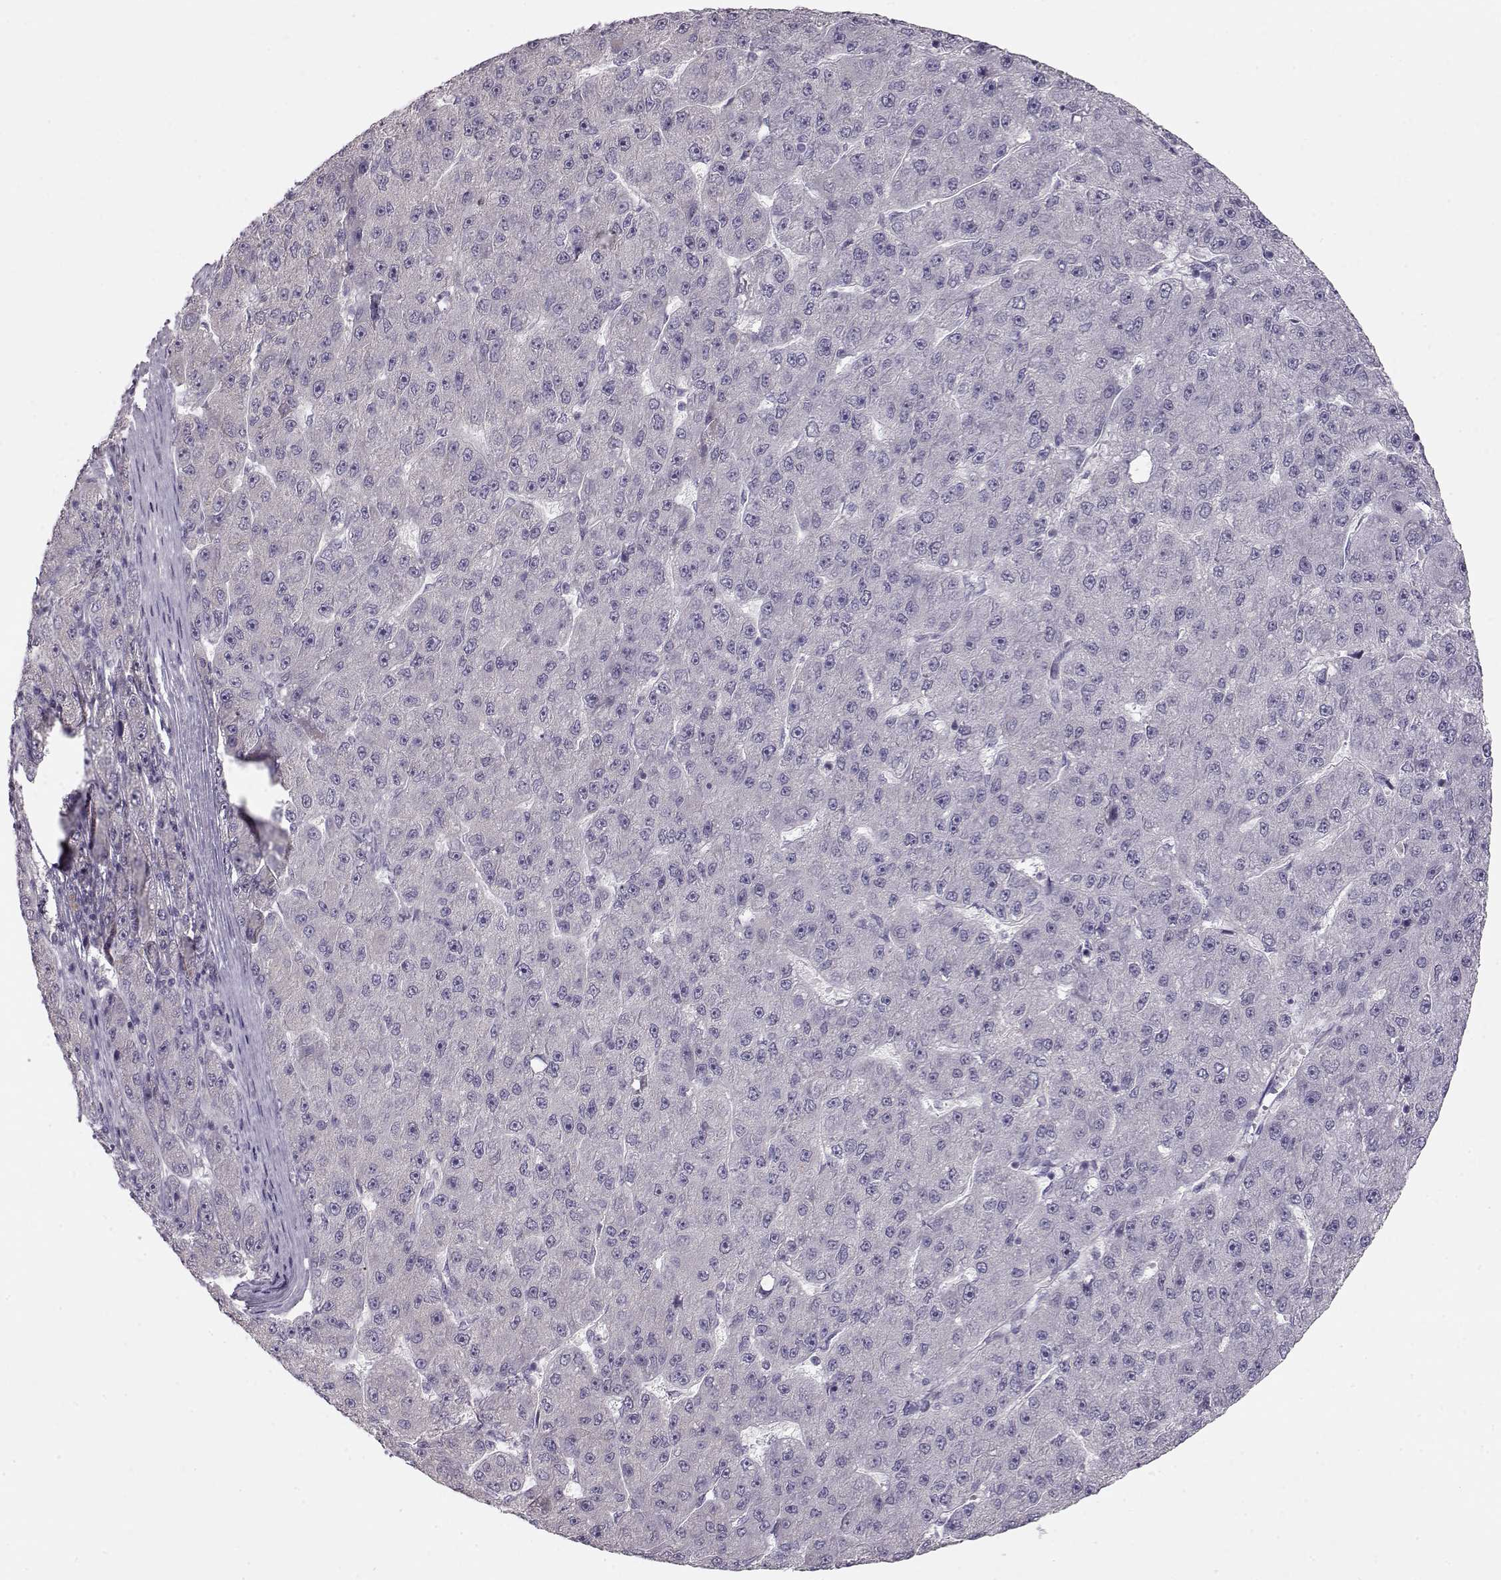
{"staining": {"intensity": "negative", "quantity": "none", "location": "none"}, "tissue": "liver cancer", "cell_type": "Tumor cells", "image_type": "cancer", "snomed": [{"axis": "morphology", "description": "Carcinoma, Hepatocellular, NOS"}, {"axis": "topography", "description": "Liver"}], "caption": "DAB immunohistochemical staining of hepatocellular carcinoma (liver) exhibits no significant positivity in tumor cells. The staining was performed using DAB to visualize the protein expression in brown, while the nuclei were stained in blue with hematoxylin (Magnification: 20x).", "gene": "GRK1", "patient": {"sex": "male", "age": 67}}